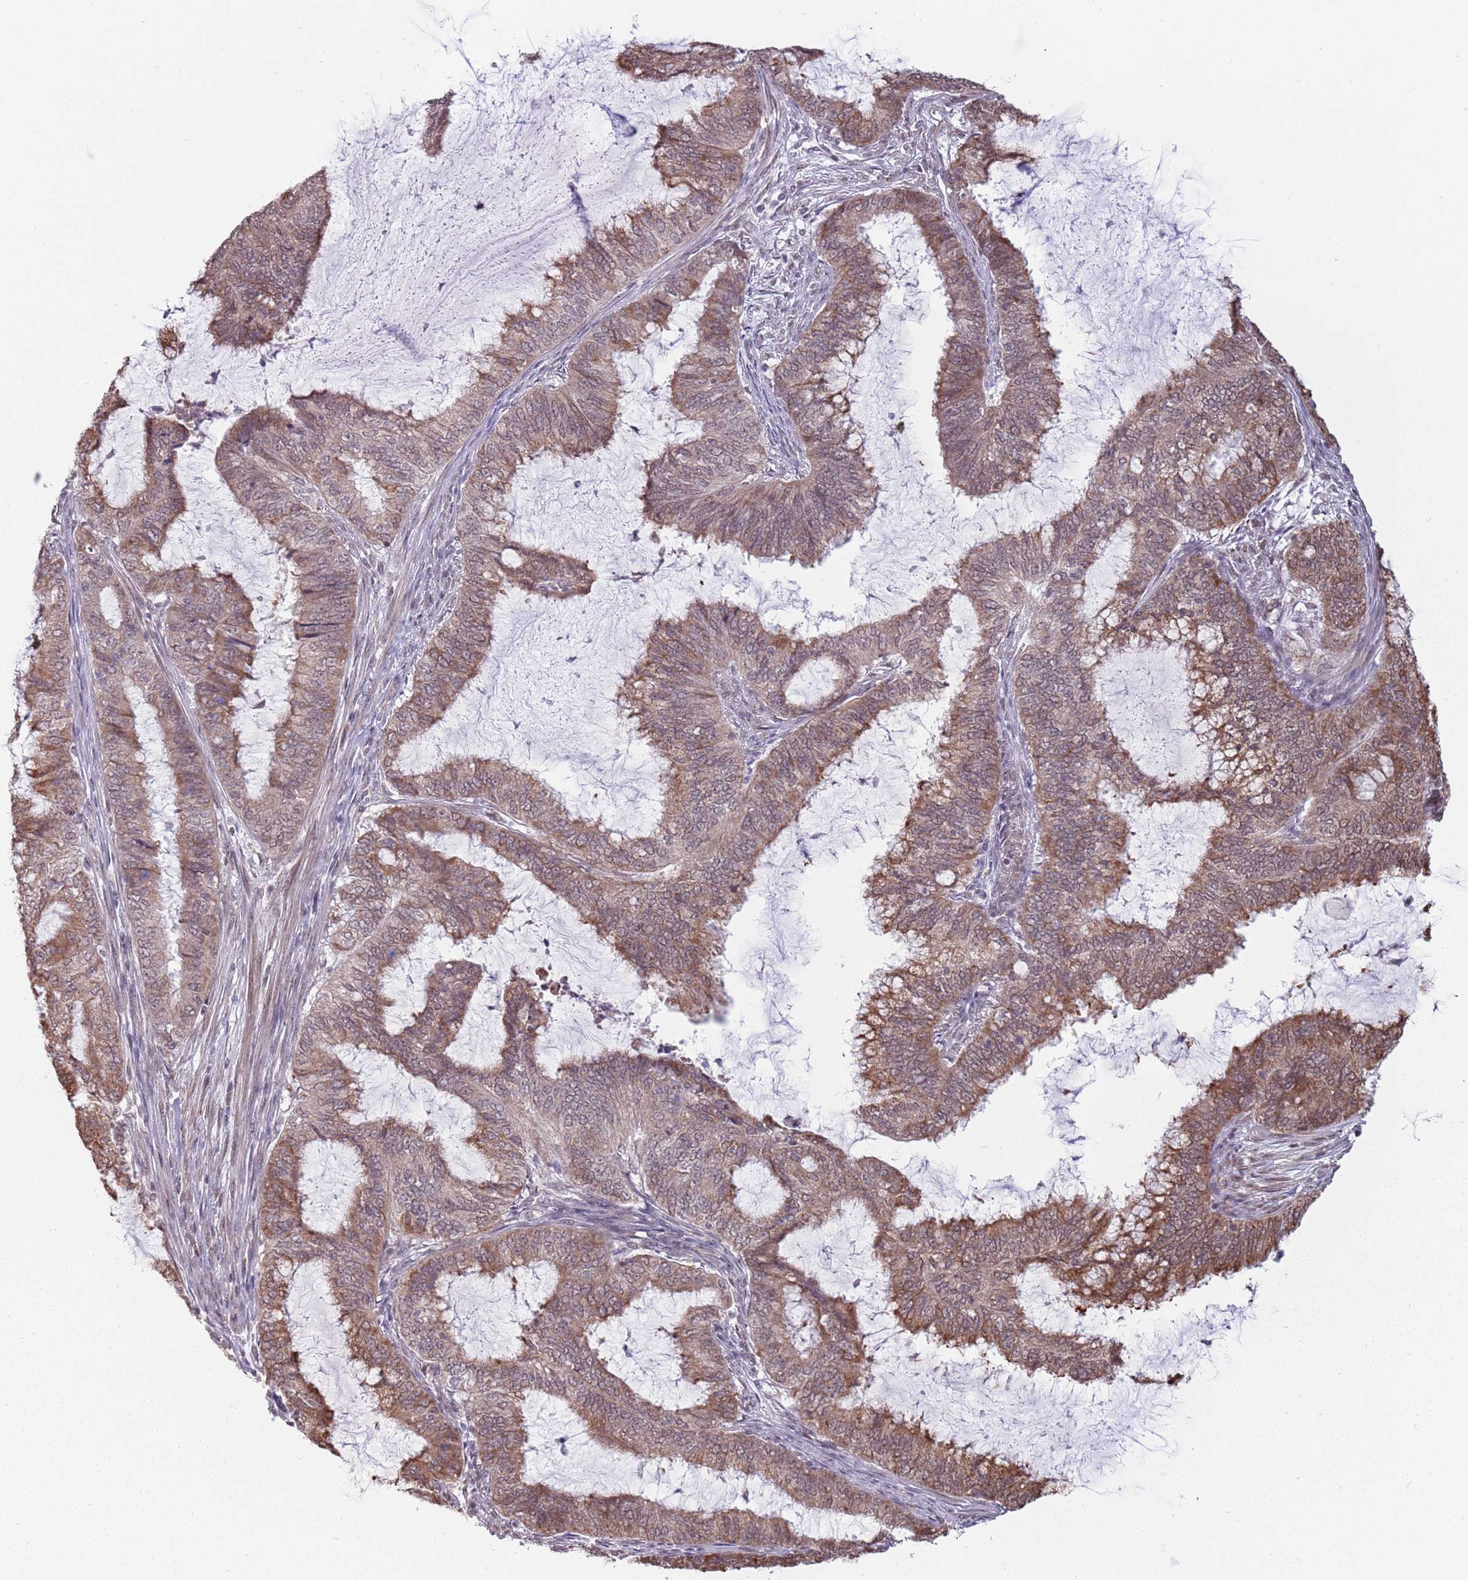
{"staining": {"intensity": "moderate", "quantity": ">75%", "location": "cytoplasmic/membranous,nuclear"}, "tissue": "endometrial cancer", "cell_type": "Tumor cells", "image_type": "cancer", "snomed": [{"axis": "morphology", "description": "Adenocarcinoma, NOS"}, {"axis": "topography", "description": "Endometrium"}], "caption": "Tumor cells exhibit medium levels of moderate cytoplasmic/membranous and nuclear expression in about >75% of cells in endometrial adenocarcinoma. (Stains: DAB (3,3'-diaminobenzidine) in brown, nuclei in blue, Microscopy: brightfield microscopy at high magnification).", "gene": "BARD1", "patient": {"sex": "female", "age": 51}}